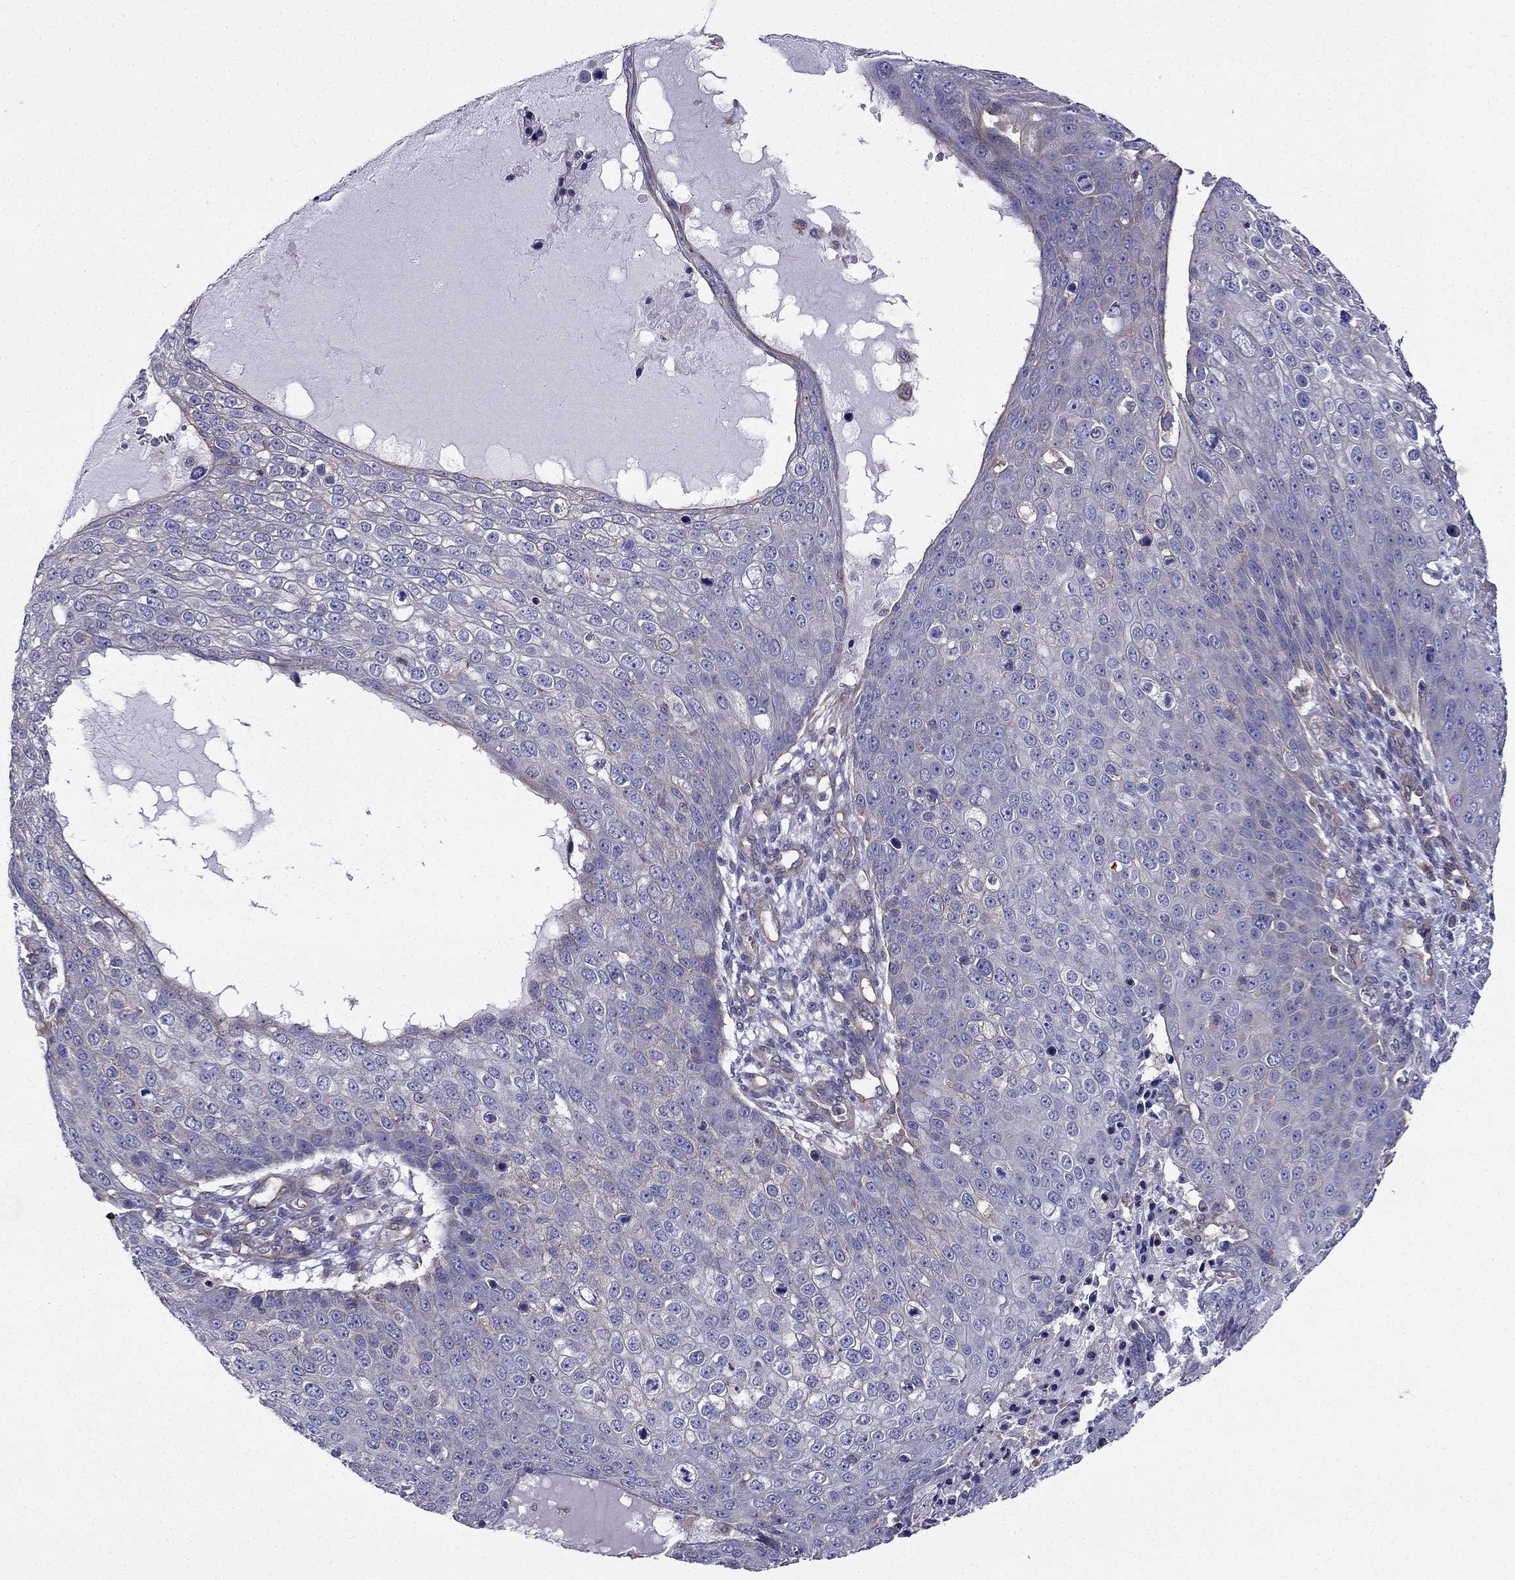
{"staining": {"intensity": "negative", "quantity": "none", "location": "none"}, "tissue": "skin cancer", "cell_type": "Tumor cells", "image_type": "cancer", "snomed": [{"axis": "morphology", "description": "Squamous cell carcinoma, NOS"}, {"axis": "topography", "description": "Skin"}], "caption": "Image shows no significant protein staining in tumor cells of skin squamous cell carcinoma. (DAB (3,3'-diaminobenzidine) immunohistochemistry (IHC), high magnification).", "gene": "ENOX1", "patient": {"sex": "male", "age": 71}}